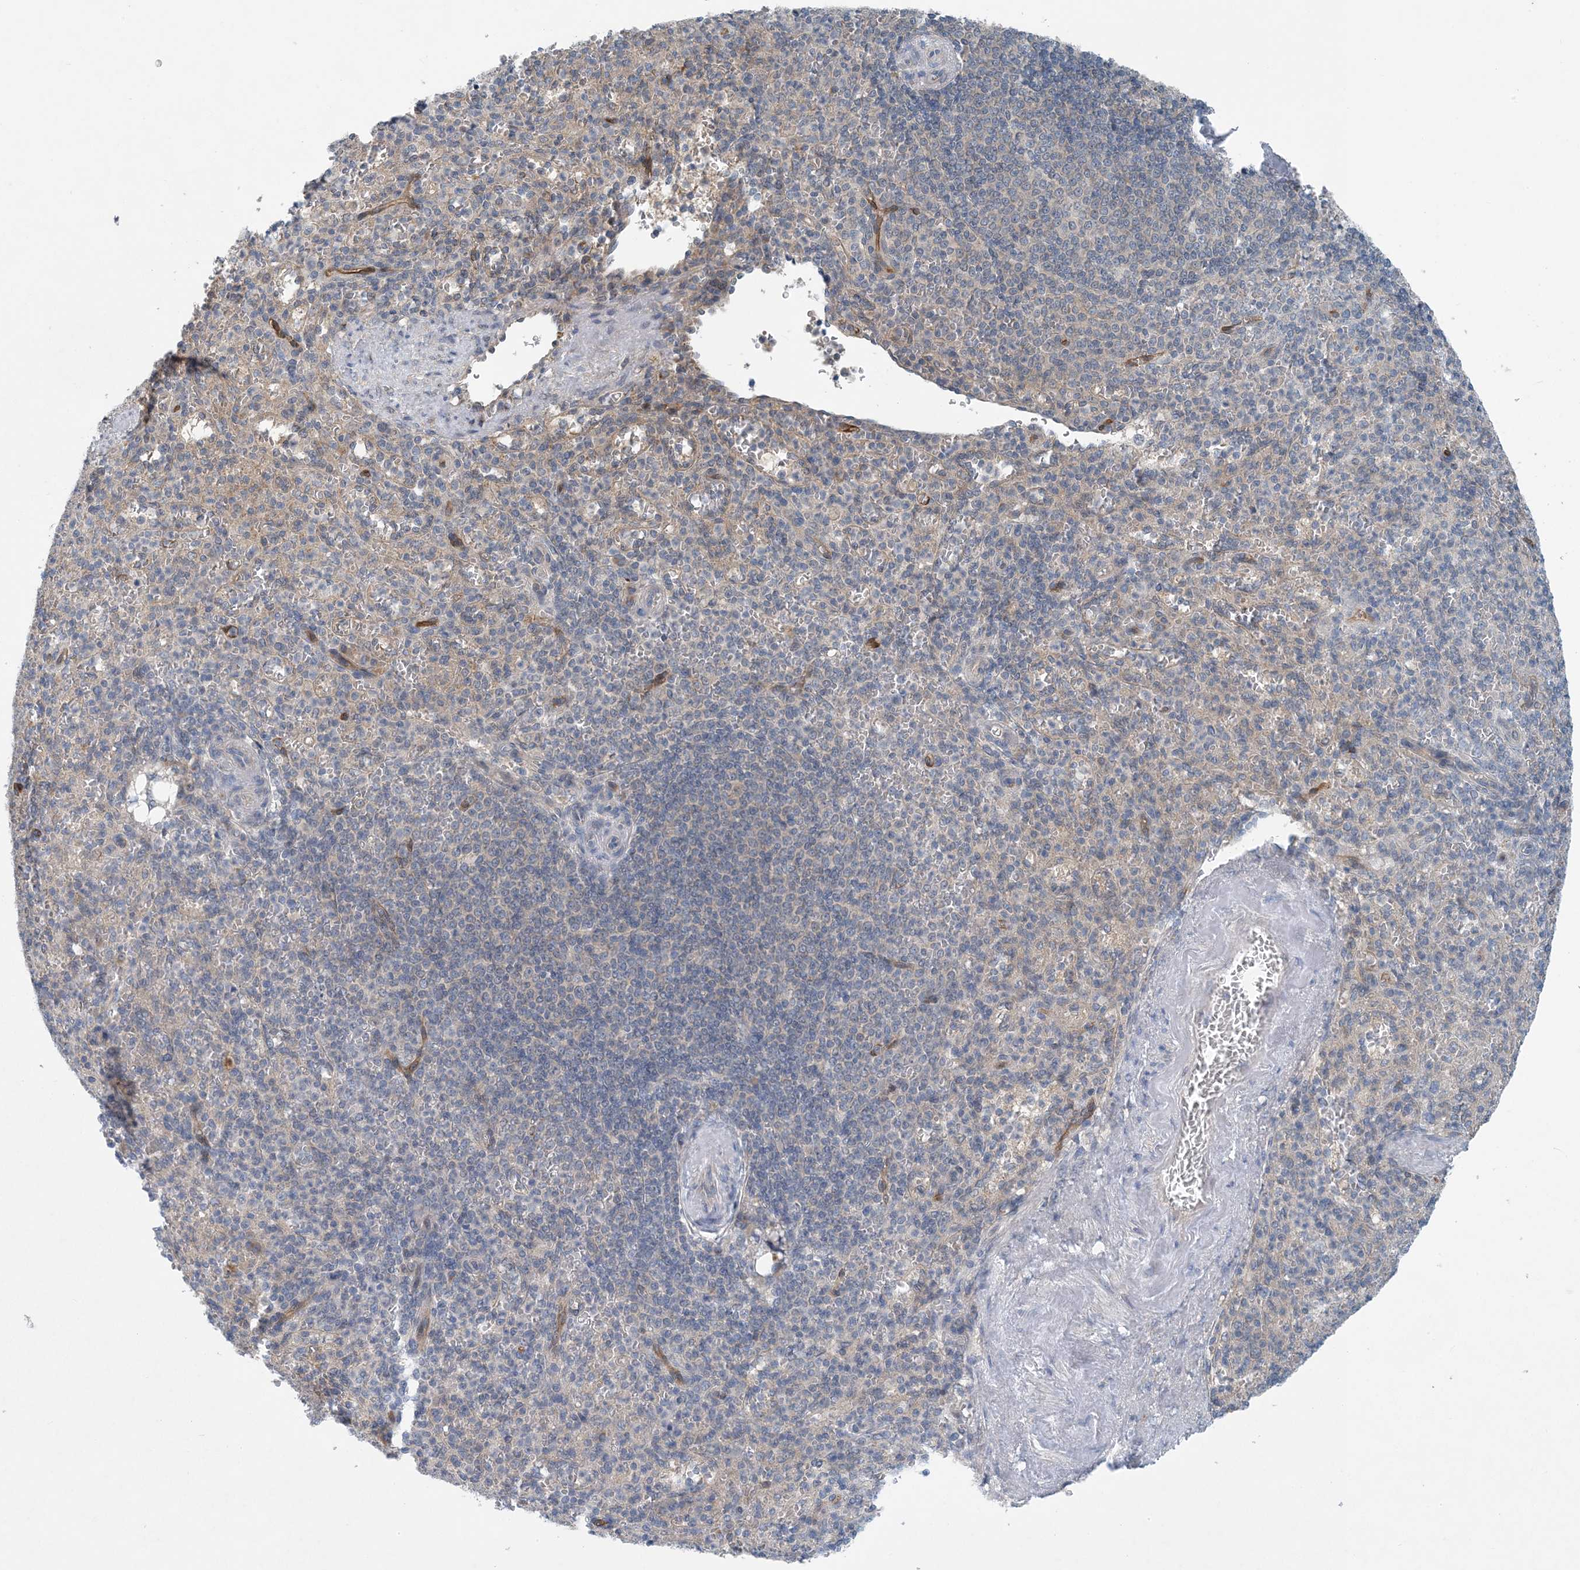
{"staining": {"intensity": "negative", "quantity": "none", "location": "none"}, "tissue": "spleen", "cell_type": "Cells in red pulp", "image_type": "normal", "snomed": [{"axis": "morphology", "description": "Normal tissue, NOS"}, {"axis": "topography", "description": "Spleen"}], "caption": "Immunohistochemistry image of benign spleen stained for a protein (brown), which reveals no positivity in cells in red pulp. The staining was performed using DAB to visualize the protein expression in brown, while the nuclei were stained in blue with hematoxylin (Magnification: 20x).", "gene": "HIKESHI", "patient": {"sex": "female", "age": 74}}